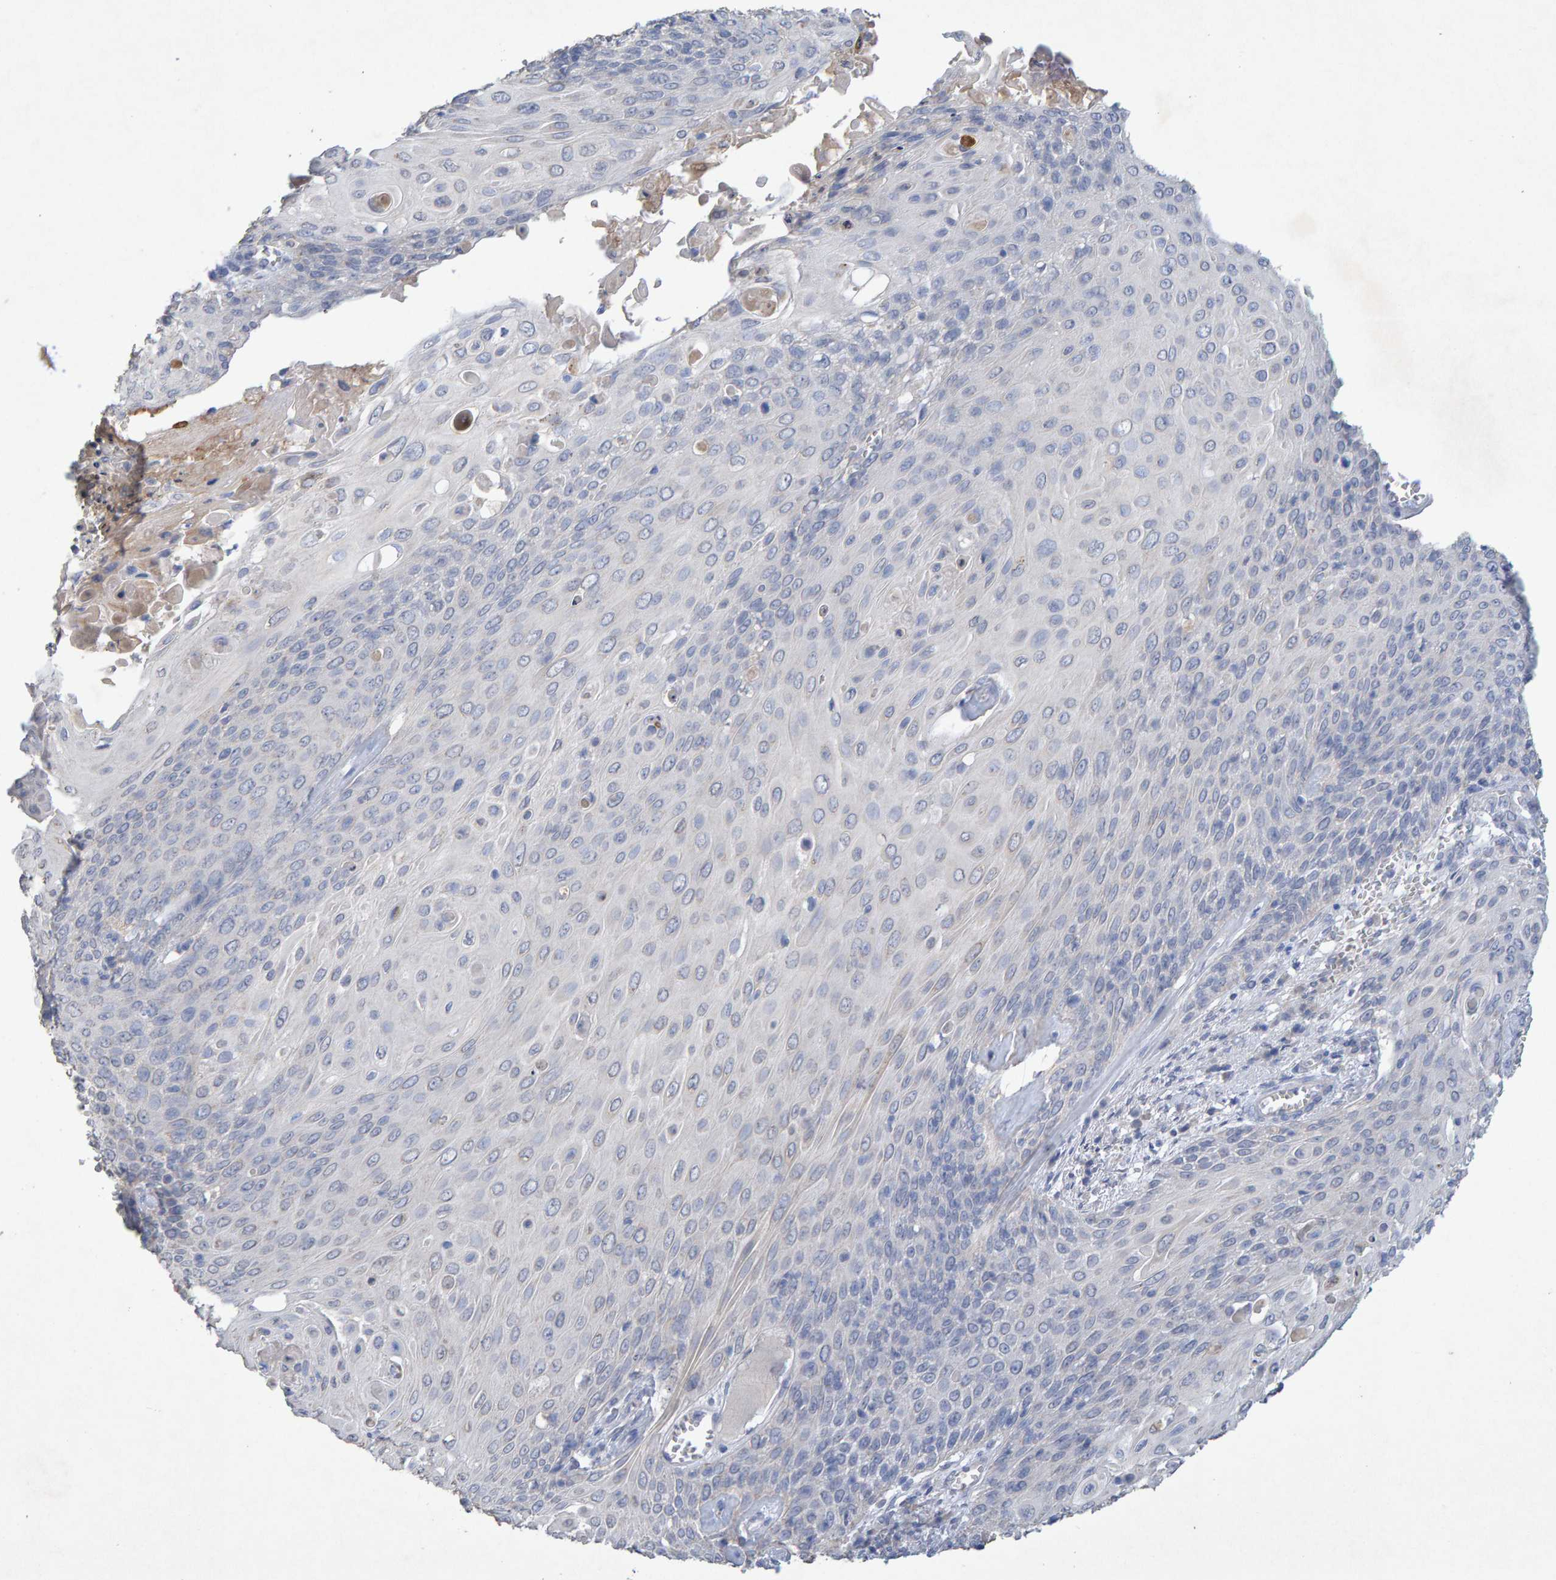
{"staining": {"intensity": "negative", "quantity": "none", "location": "none"}, "tissue": "cervical cancer", "cell_type": "Tumor cells", "image_type": "cancer", "snomed": [{"axis": "morphology", "description": "Squamous cell carcinoma, NOS"}, {"axis": "topography", "description": "Cervix"}], "caption": "Cervical cancer (squamous cell carcinoma) stained for a protein using IHC exhibits no expression tumor cells.", "gene": "CTH", "patient": {"sex": "female", "age": 39}}